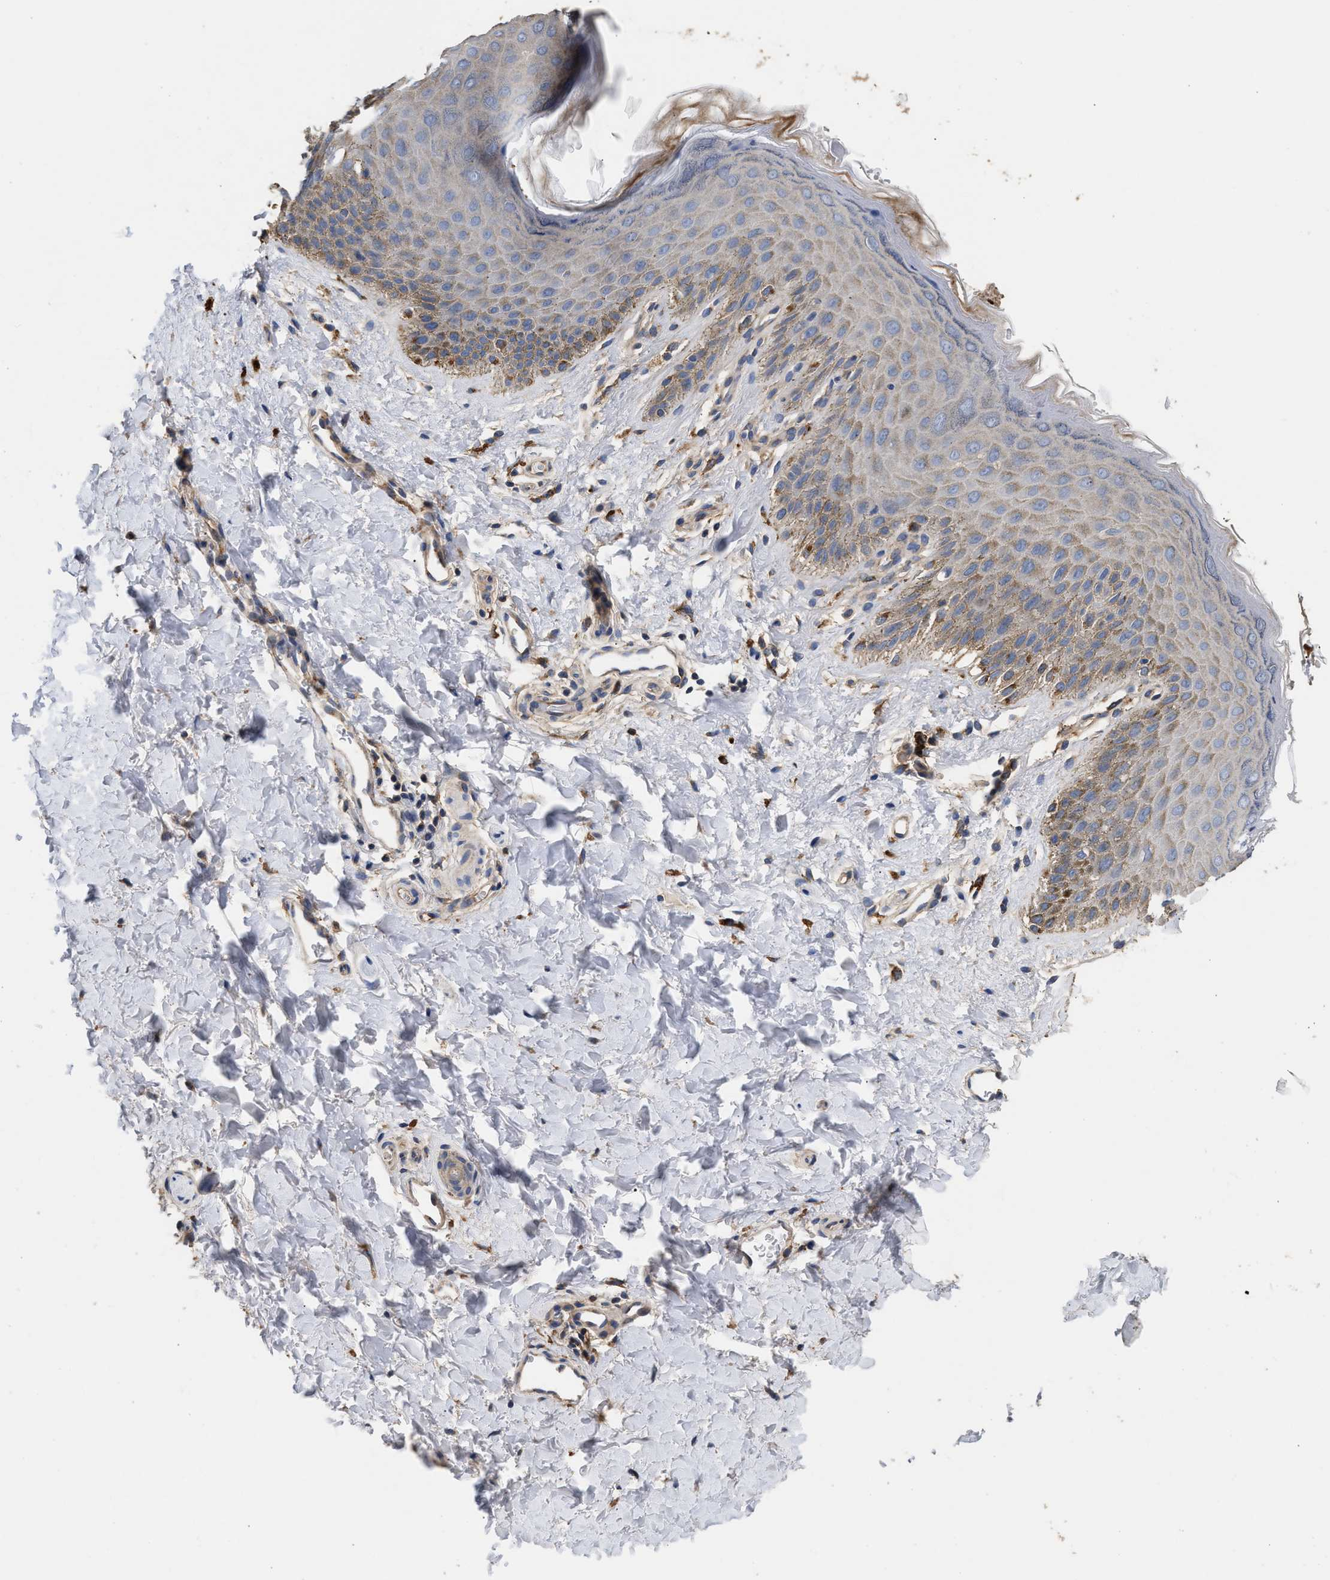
{"staining": {"intensity": "weak", "quantity": "25%-75%", "location": "cytoplasmic/membranous"}, "tissue": "skin", "cell_type": "Epidermal cells", "image_type": "normal", "snomed": [{"axis": "morphology", "description": "Normal tissue, NOS"}, {"axis": "topography", "description": "Anal"}], "caption": "This image displays immunohistochemistry (IHC) staining of benign skin, with low weak cytoplasmic/membranous expression in about 25%-75% of epidermal cells.", "gene": "KLB", "patient": {"sex": "male", "age": 44}}